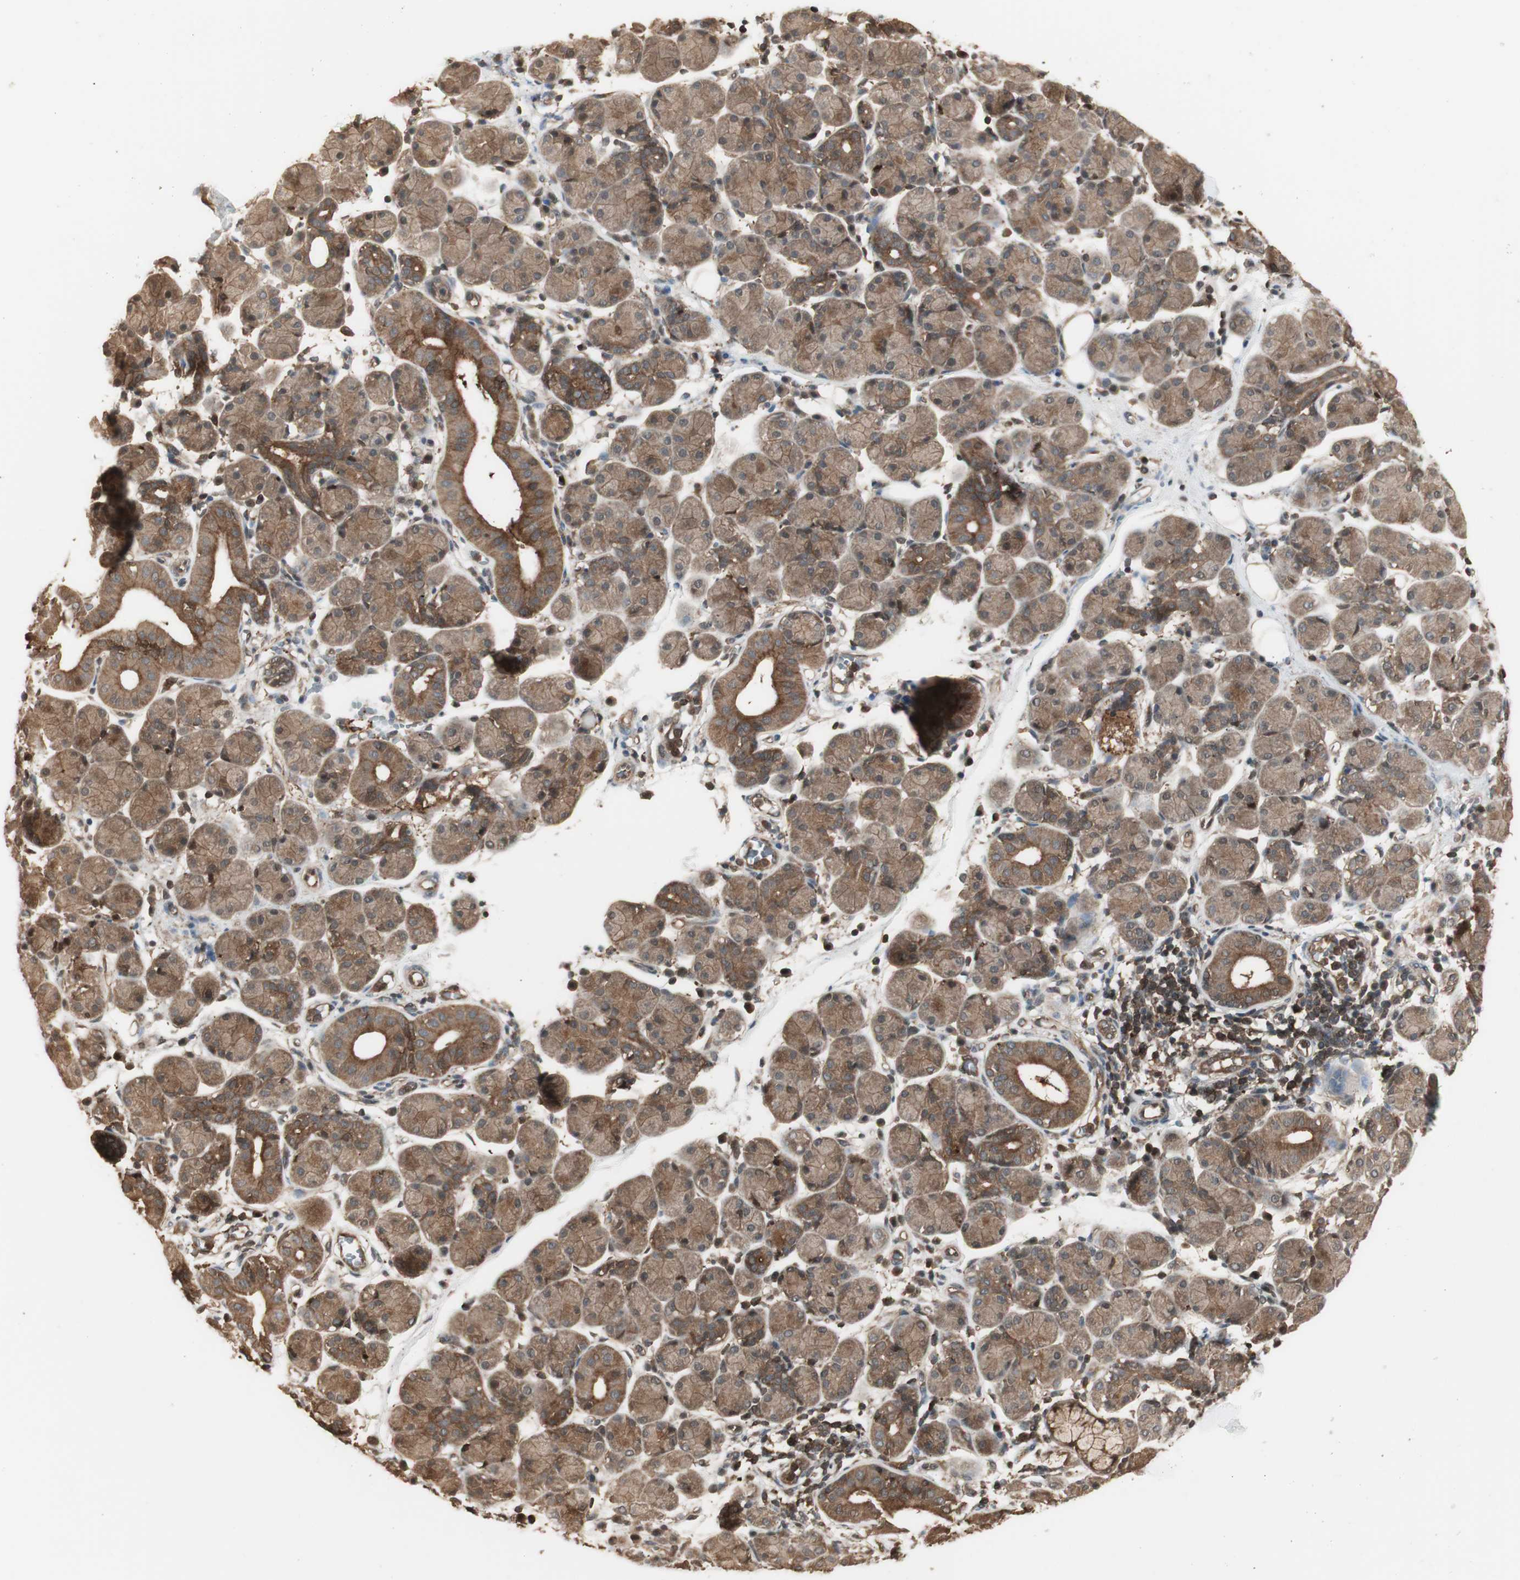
{"staining": {"intensity": "moderate", "quantity": ">75%", "location": "cytoplasmic/membranous"}, "tissue": "salivary gland", "cell_type": "Glandular cells", "image_type": "normal", "snomed": [{"axis": "morphology", "description": "Normal tissue, NOS"}, {"axis": "morphology", "description": "Inflammation, NOS"}, {"axis": "topography", "description": "Lymph node"}, {"axis": "topography", "description": "Salivary gland"}], "caption": "Immunohistochemistry image of normal salivary gland stained for a protein (brown), which shows medium levels of moderate cytoplasmic/membranous staining in approximately >75% of glandular cells.", "gene": "YWHAB", "patient": {"sex": "male", "age": 3}}